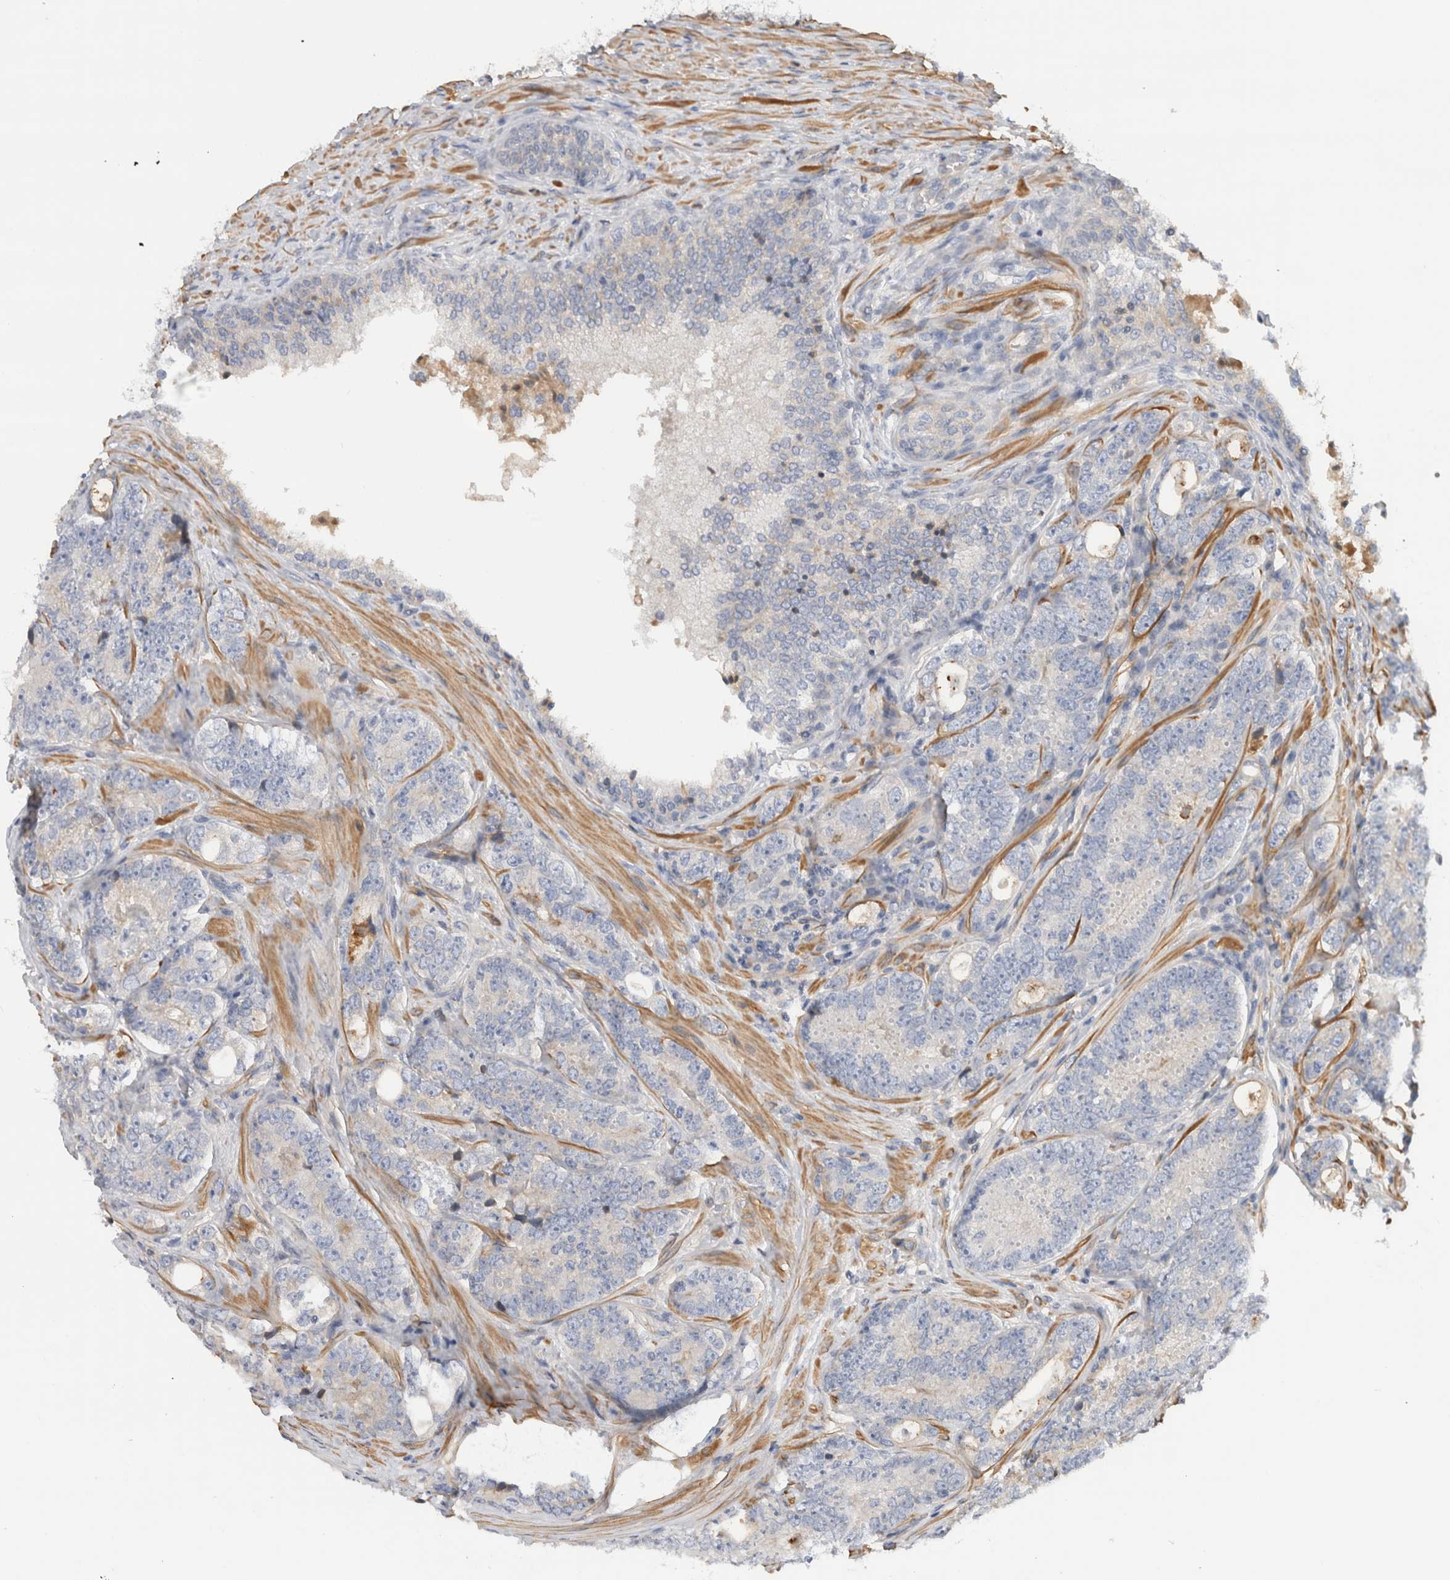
{"staining": {"intensity": "negative", "quantity": "none", "location": "none"}, "tissue": "prostate cancer", "cell_type": "Tumor cells", "image_type": "cancer", "snomed": [{"axis": "morphology", "description": "Adenocarcinoma, High grade"}, {"axis": "topography", "description": "Prostate"}], "caption": "Immunohistochemical staining of prostate cancer reveals no significant expression in tumor cells.", "gene": "CFI", "patient": {"sex": "male", "age": 56}}